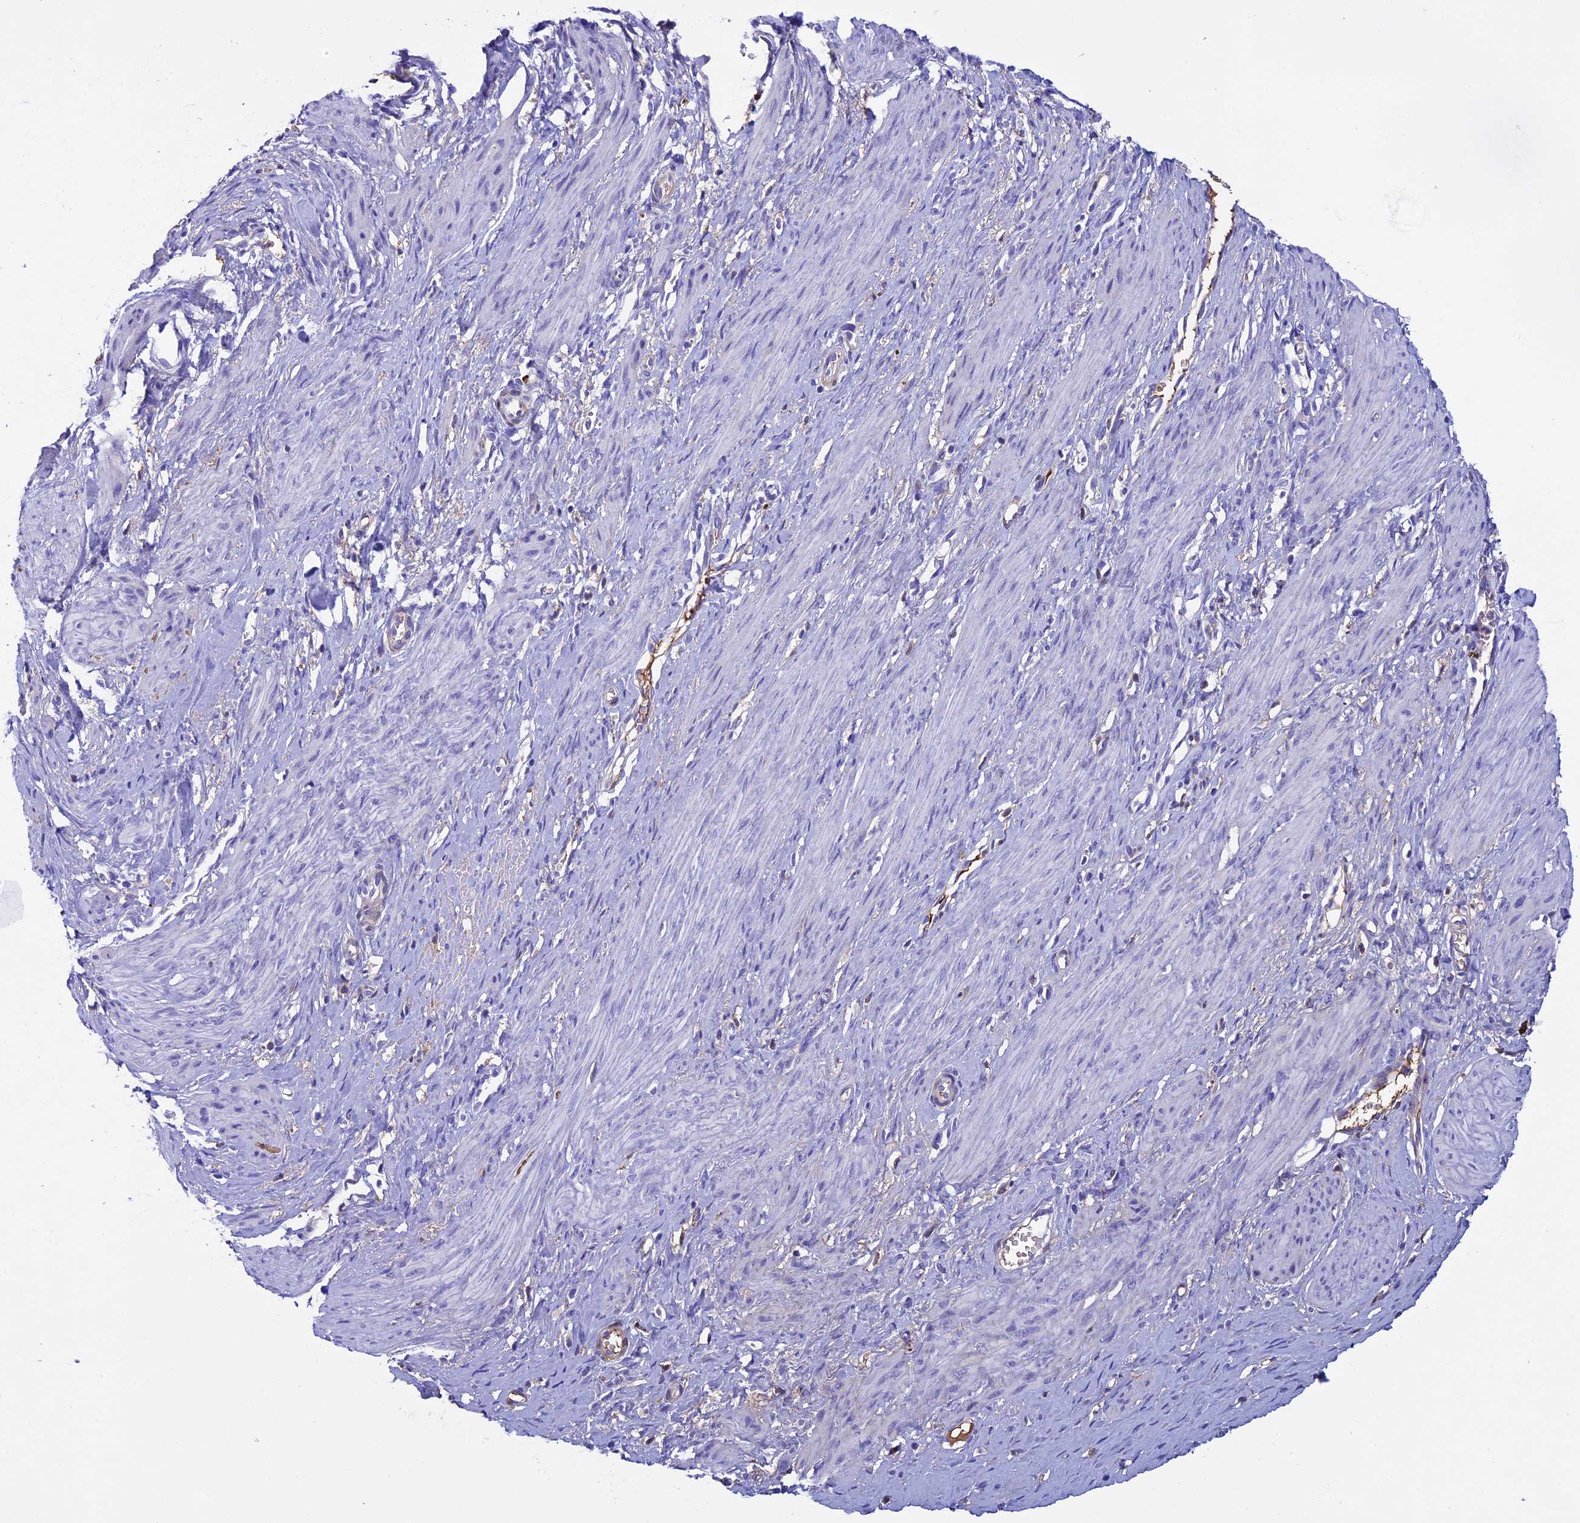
{"staining": {"intensity": "negative", "quantity": "none", "location": "none"}, "tissue": "smooth muscle", "cell_type": "Smooth muscle cells", "image_type": "normal", "snomed": [{"axis": "morphology", "description": "Normal tissue, NOS"}, {"axis": "topography", "description": "Endometrium"}], "caption": "Image shows no significant protein positivity in smooth muscle cells of unremarkable smooth muscle.", "gene": "IGSF6", "patient": {"sex": "female", "age": 33}}